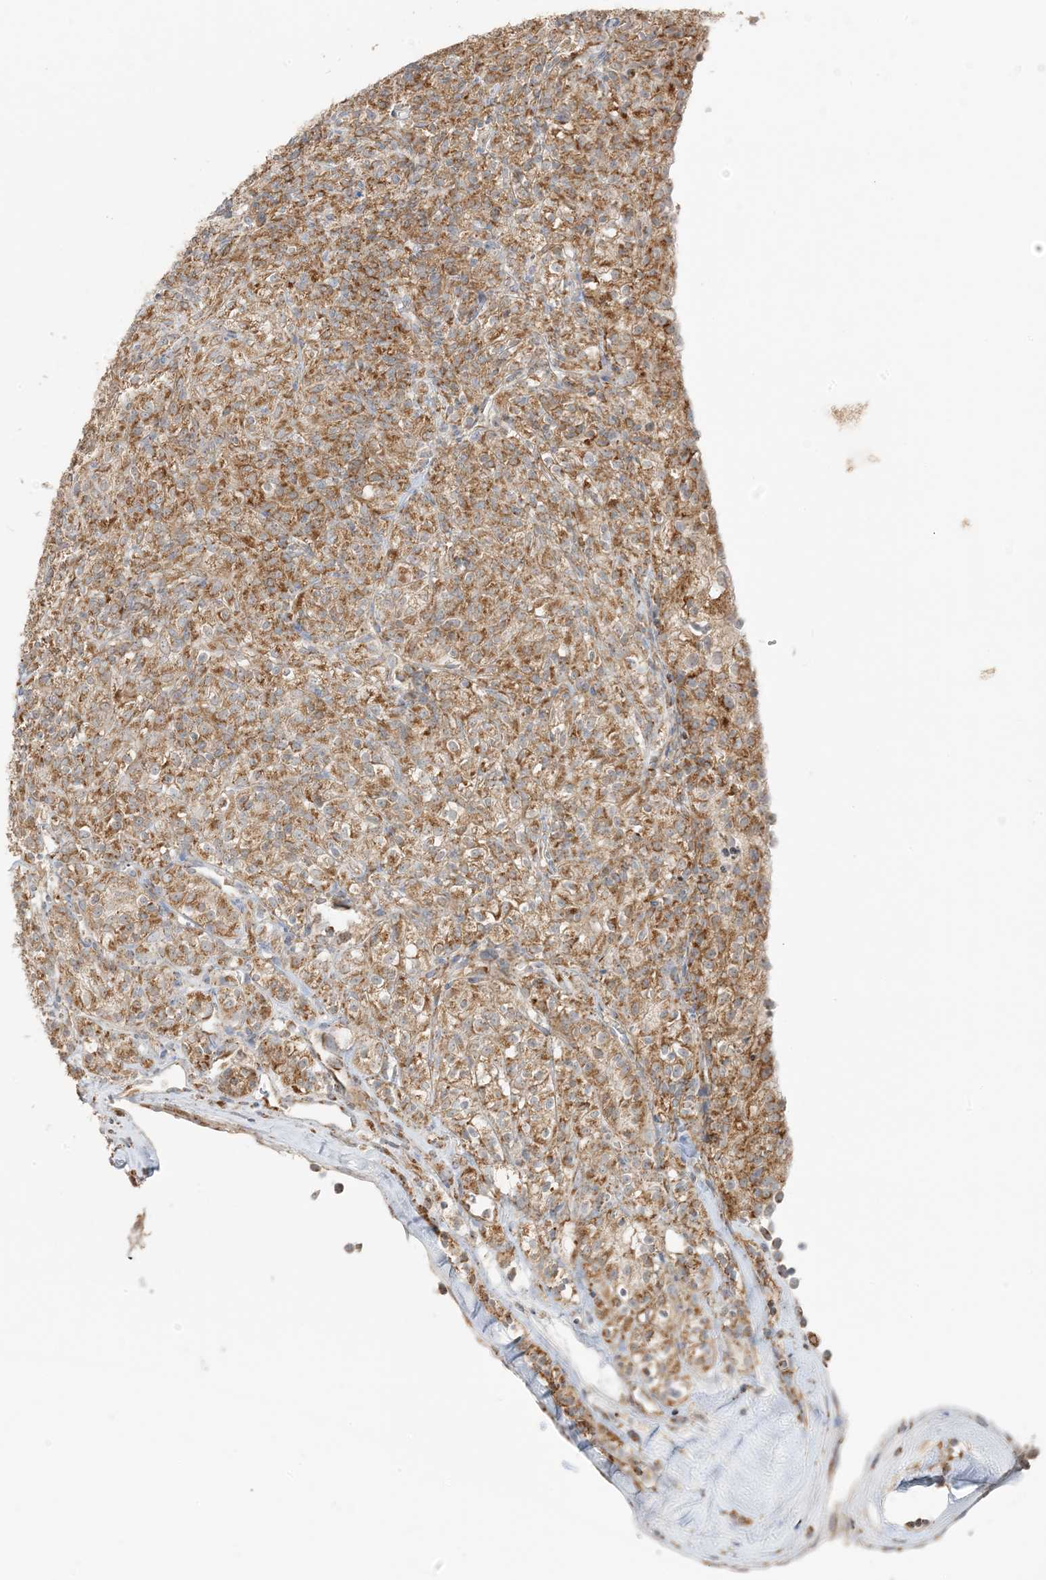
{"staining": {"intensity": "moderate", "quantity": ">75%", "location": "cytoplasmic/membranous"}, "tissue": "renal cancer", "cell_type": "Tumor cells", "image_type": "cancer", "snomed": [{"axis": "morphology", "description": "Adenocarcinoma, NOS"}, {"axis": "topography", "description": "Kidney"}], "caption": "The image shows a brown stain indicating the presence of a protein in the cytoplasmic/membranous of tumor cells in renal cancer (adenocarcinoma). (DAB IHC with brightfield microscopy, high magnification).", "gene": "SLC25A12", "patient": {"sex": "male", "age": 77}}